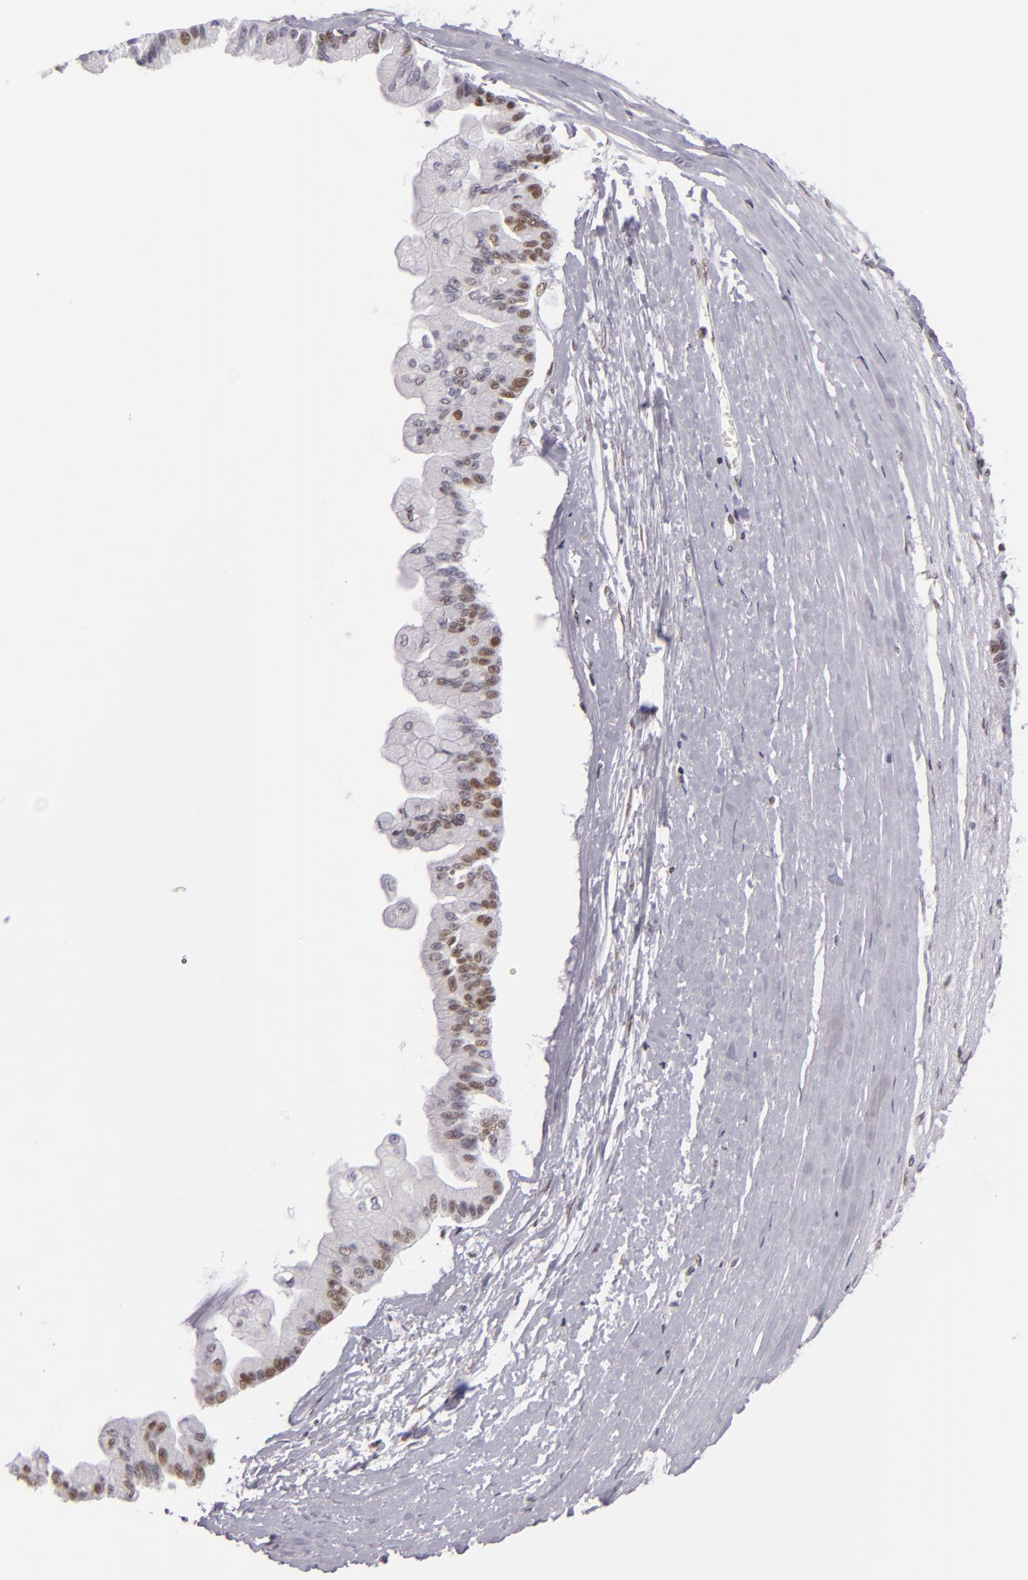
{"staining": {"intensity": "weak", "quantity": ">75%", "location": "nuclear"}, "tissue": "liver cancer", "cell_type": "Tumor cells", "image_type": "cancer", "snomed": [{"axis": "morphology", "description": "Cholangiocarcinoma"}, {"axis": "topography", "description": "Liver"}], "caption": "Human liver cholangiocarcinoma stained with a brown dye demonstrates weak nuclear positive expression in about >75% of tumor cells.", "gene": "BRD8", "patient": {"sex": "female", "age": 79}}